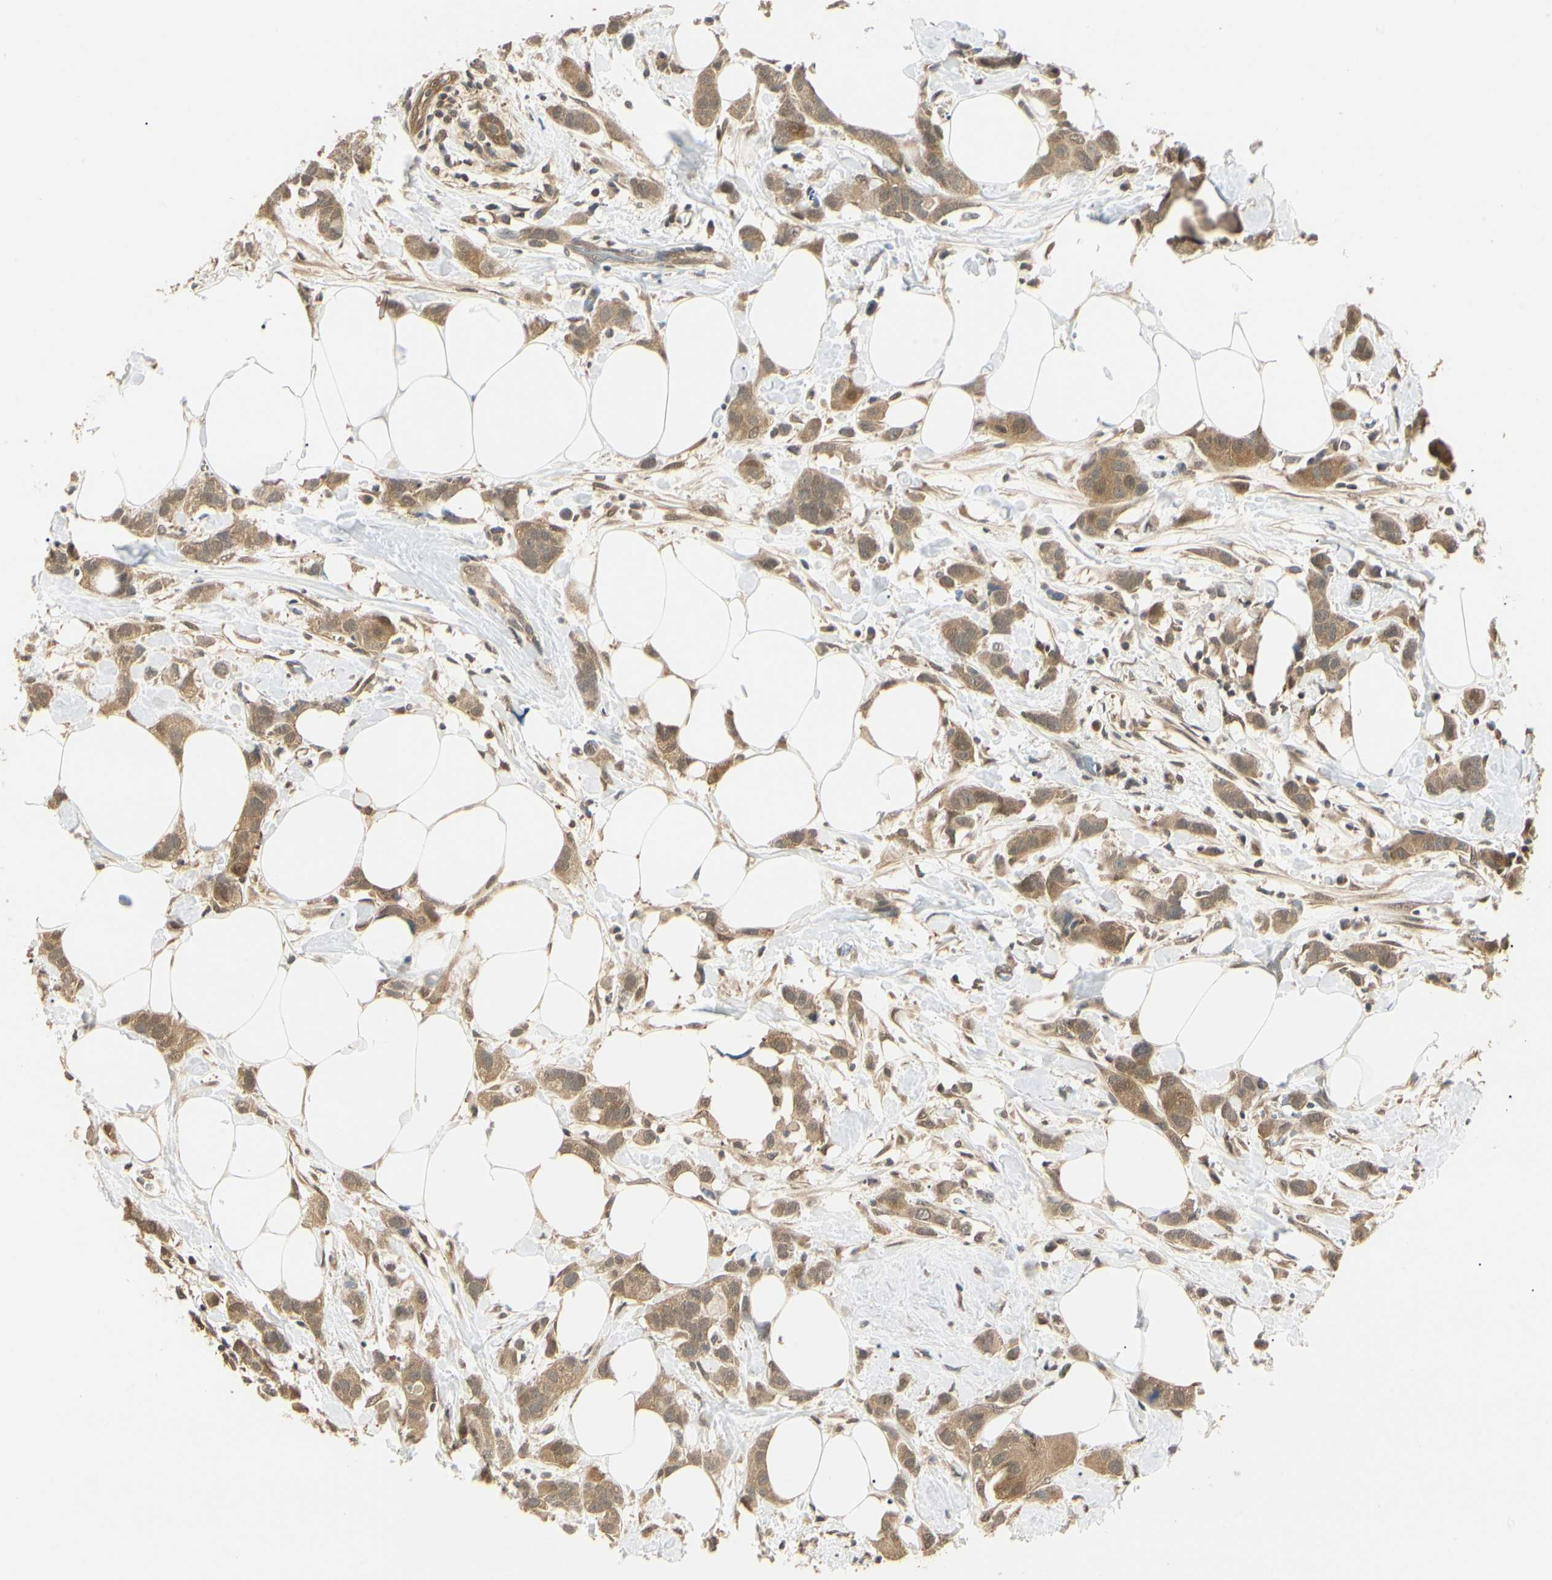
{"staining": {"intensity": "moderate", "quantity": ">75%", "location": "cytoplasmic/membranous,nuclear"}, "tissue": "breast cancer", "cell_type": "Tumor cells", "image_type": "cancer", "snomed": [{"axis": "morphology", "description": "Normal tissue, NOS"}, {"axis": "morphology", "description": "Duct carcinoma"}, {"axis": "topography", "description": "Breast"}], "caption": "The photomicrograph demonstrates immunohistochemical staining of breast cancer. There is moderate cytoplasmic/membranous and nuclear staining is identified in about >75% of tumor cells. (DAB (3,3'-diaminobenzidine) IHC, brown staining for protein, blue staining for nuclei).", "gene": "UBE2Z", "patient": {"sex": "female", "age": 50}}